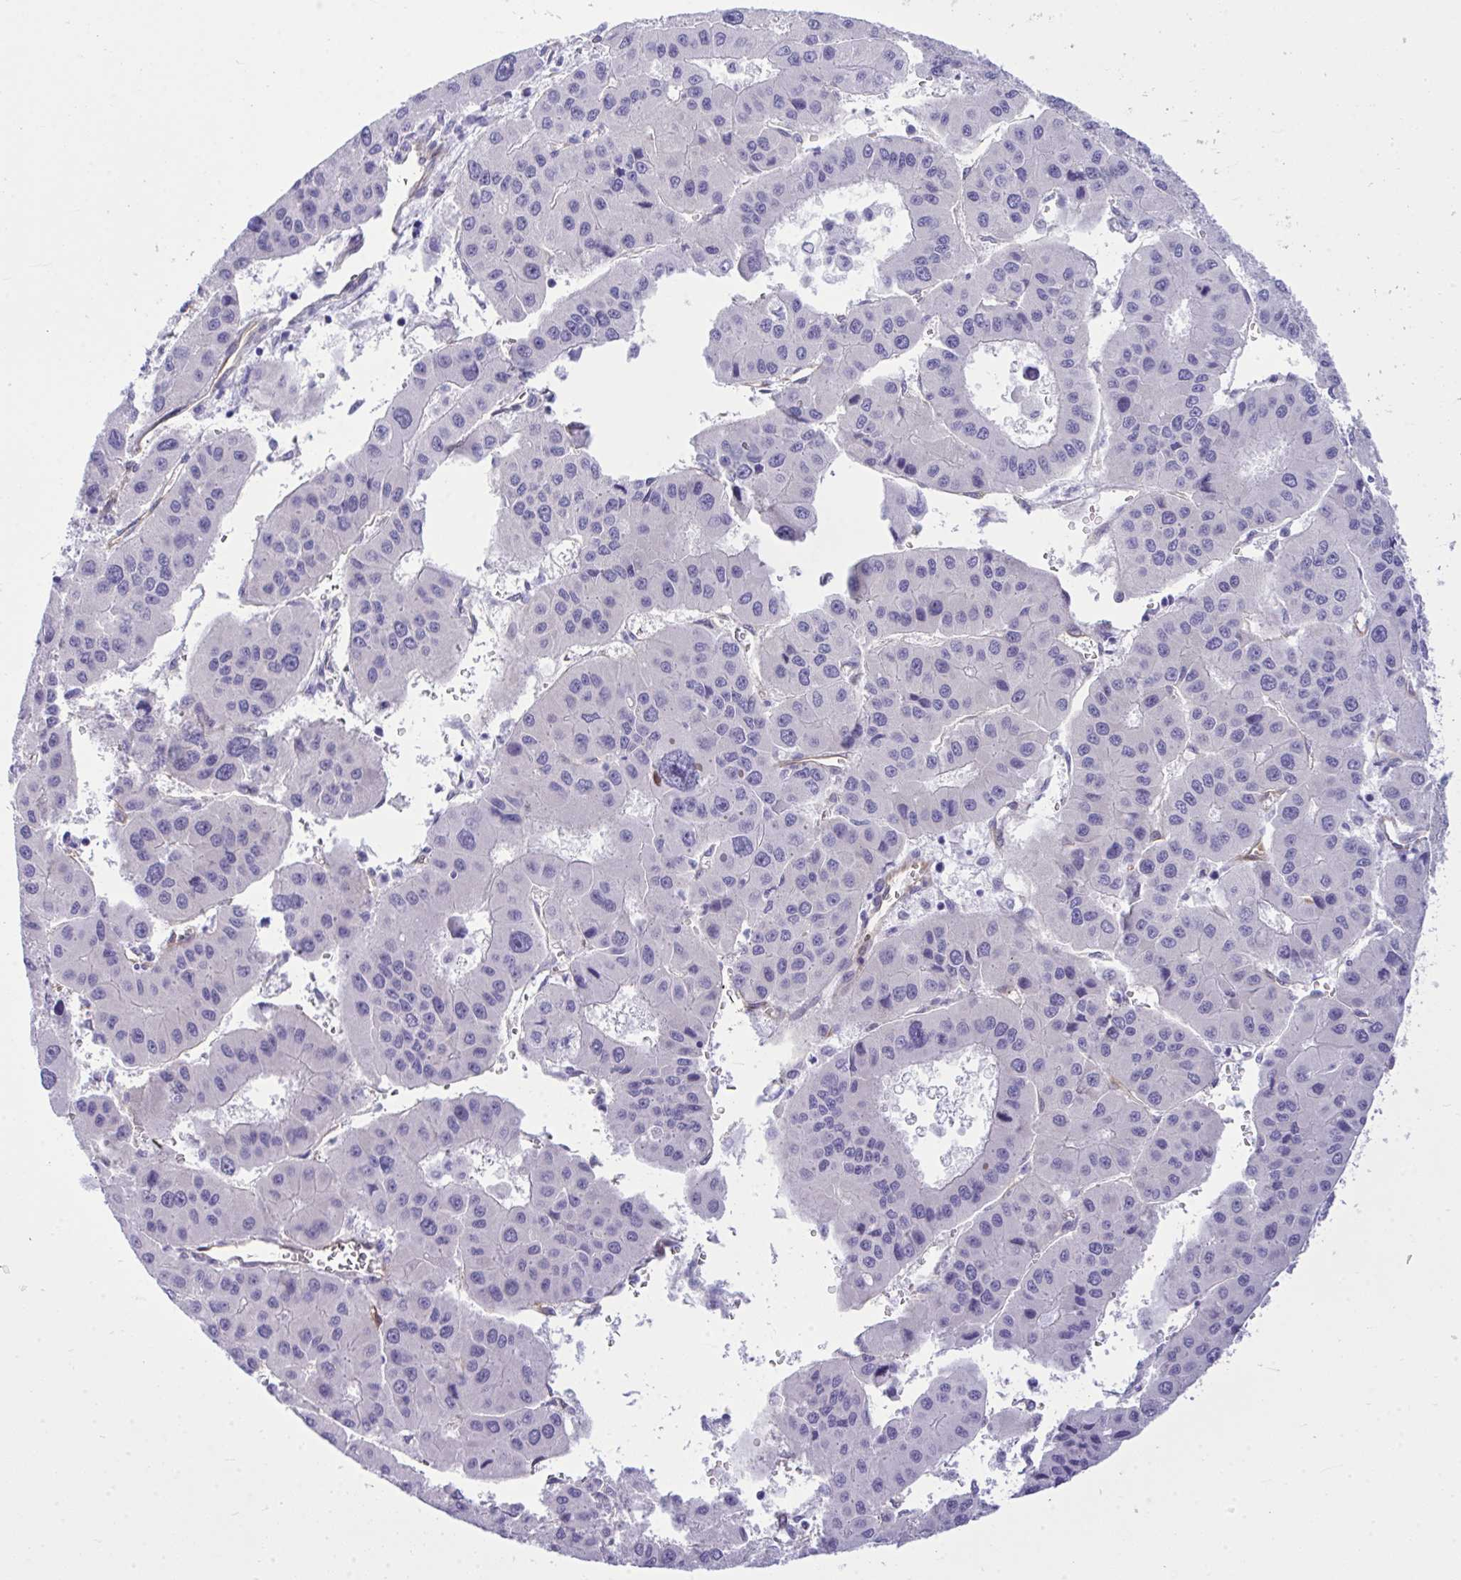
{"staining": {"intensity": "negative", "quantity": "none", "location": "none"}, "tissue": "liver cancer", "cell_type": "Tumor cells", "image_type": "cancer", "snomed": [{"axis": "morphology", "description": "Carcinoma, Hepatocellular, NOS"}, {"axis": "topography", "description": "Liver"}], "caption": "Liver cancer (hepatocellular carcinoma) stained for a protein using immunohistochemistry (IHC) reveals no positivity tumor cells.", "gene": "LIMS2", "patient": {"sex": "male", "age": 73}}